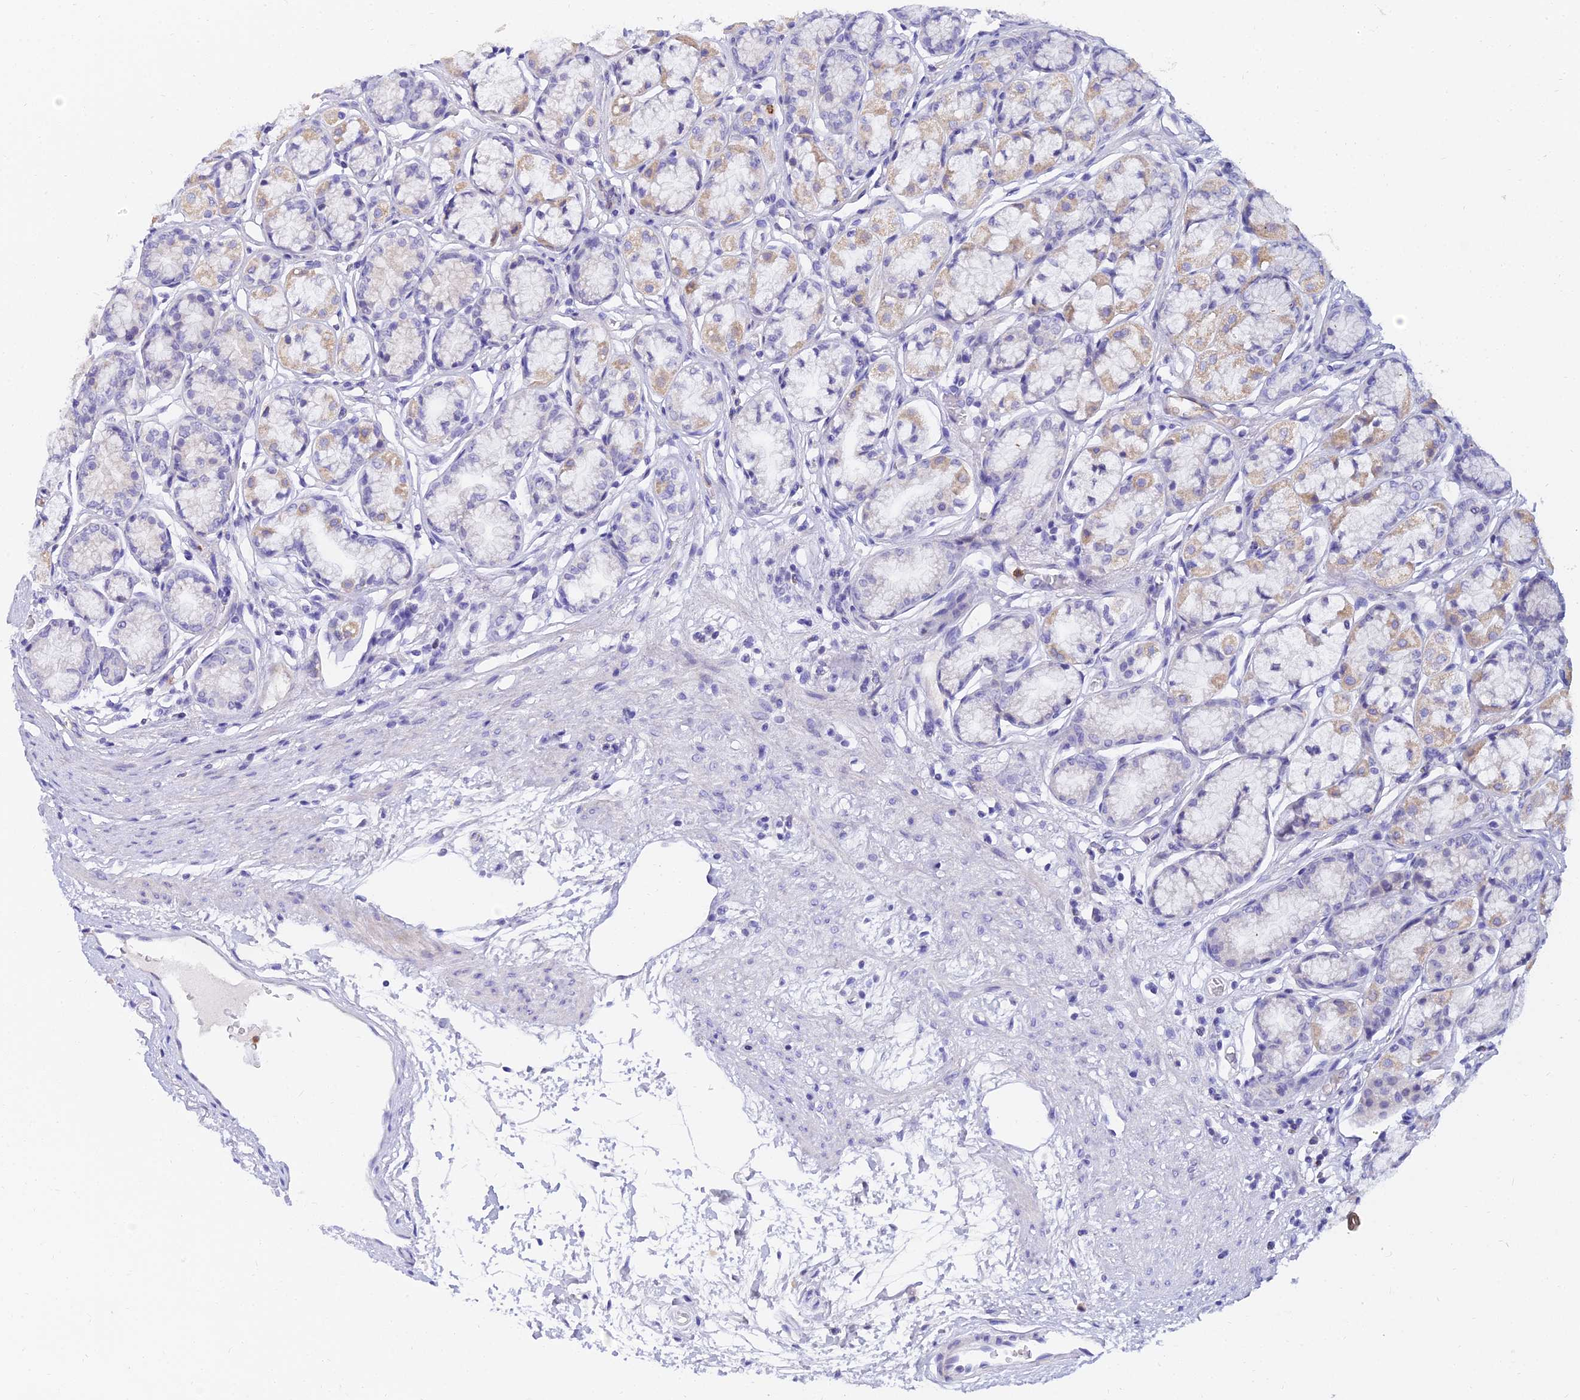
{"staining": {"intensity": "weak", "quantity": "<25%", "location": "cytoplasmic/membranous"}, "tissue": "stomach", "cell_type": "Glandular cells", "image_type": "normal", "snomed": [{"axis": "morphology", "description": "Normal tissue, NOS"}, {"axis": "morphology", "description": "Adenocarcinoma, NOS"}, {"axis": "morphology", "description": "Adenocarcinoma, High grade"}, {"axis": "topography", "description": "Stomach, upper"}, {"axis": "topography", "description": "Stomach"}], "caption": "Photomicrograph shows no protein staining in glandular cells of benign stomach.", "gene": "VWC2L", "patient": {"sex": "female", "age": 65}}